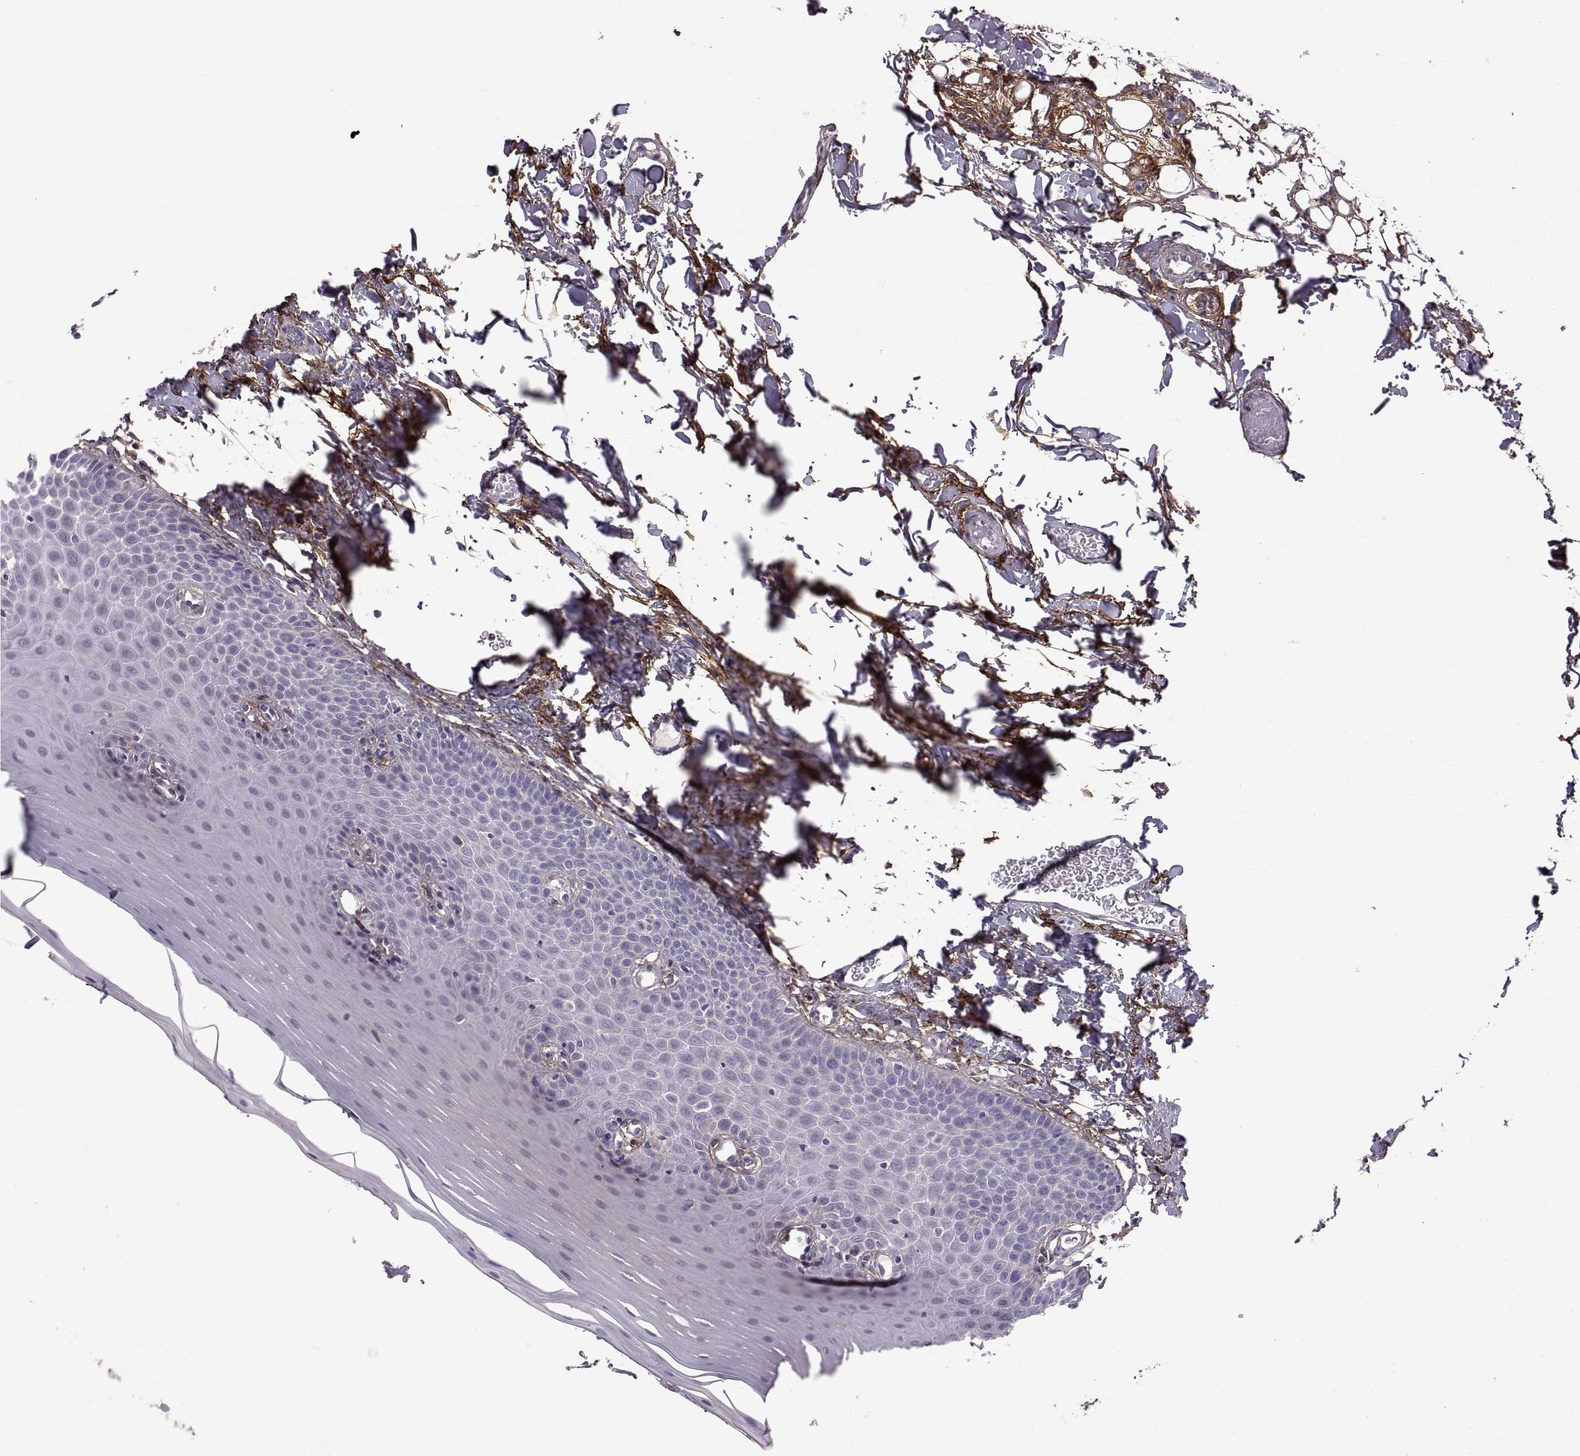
{"staining": {"intensity": "negative", "quantity": "none", "location": "none"}, "tissue": "oral mucosa", "cell_type": "Squamous epithelial cells", "image_type": "normal", "snomed": [{"axis": "morphology", "description": "Normal tissue, NOS"}, {"axis": "topography", "description": "Oral tissue"}], "caption": "IHC of unremarkable oral mucosa shows no positivity in squamous epithelial cells. Nuclei are stained in blue.", "gene": "EMILIN2", "patient": {"sex": "male", "age": 81}}